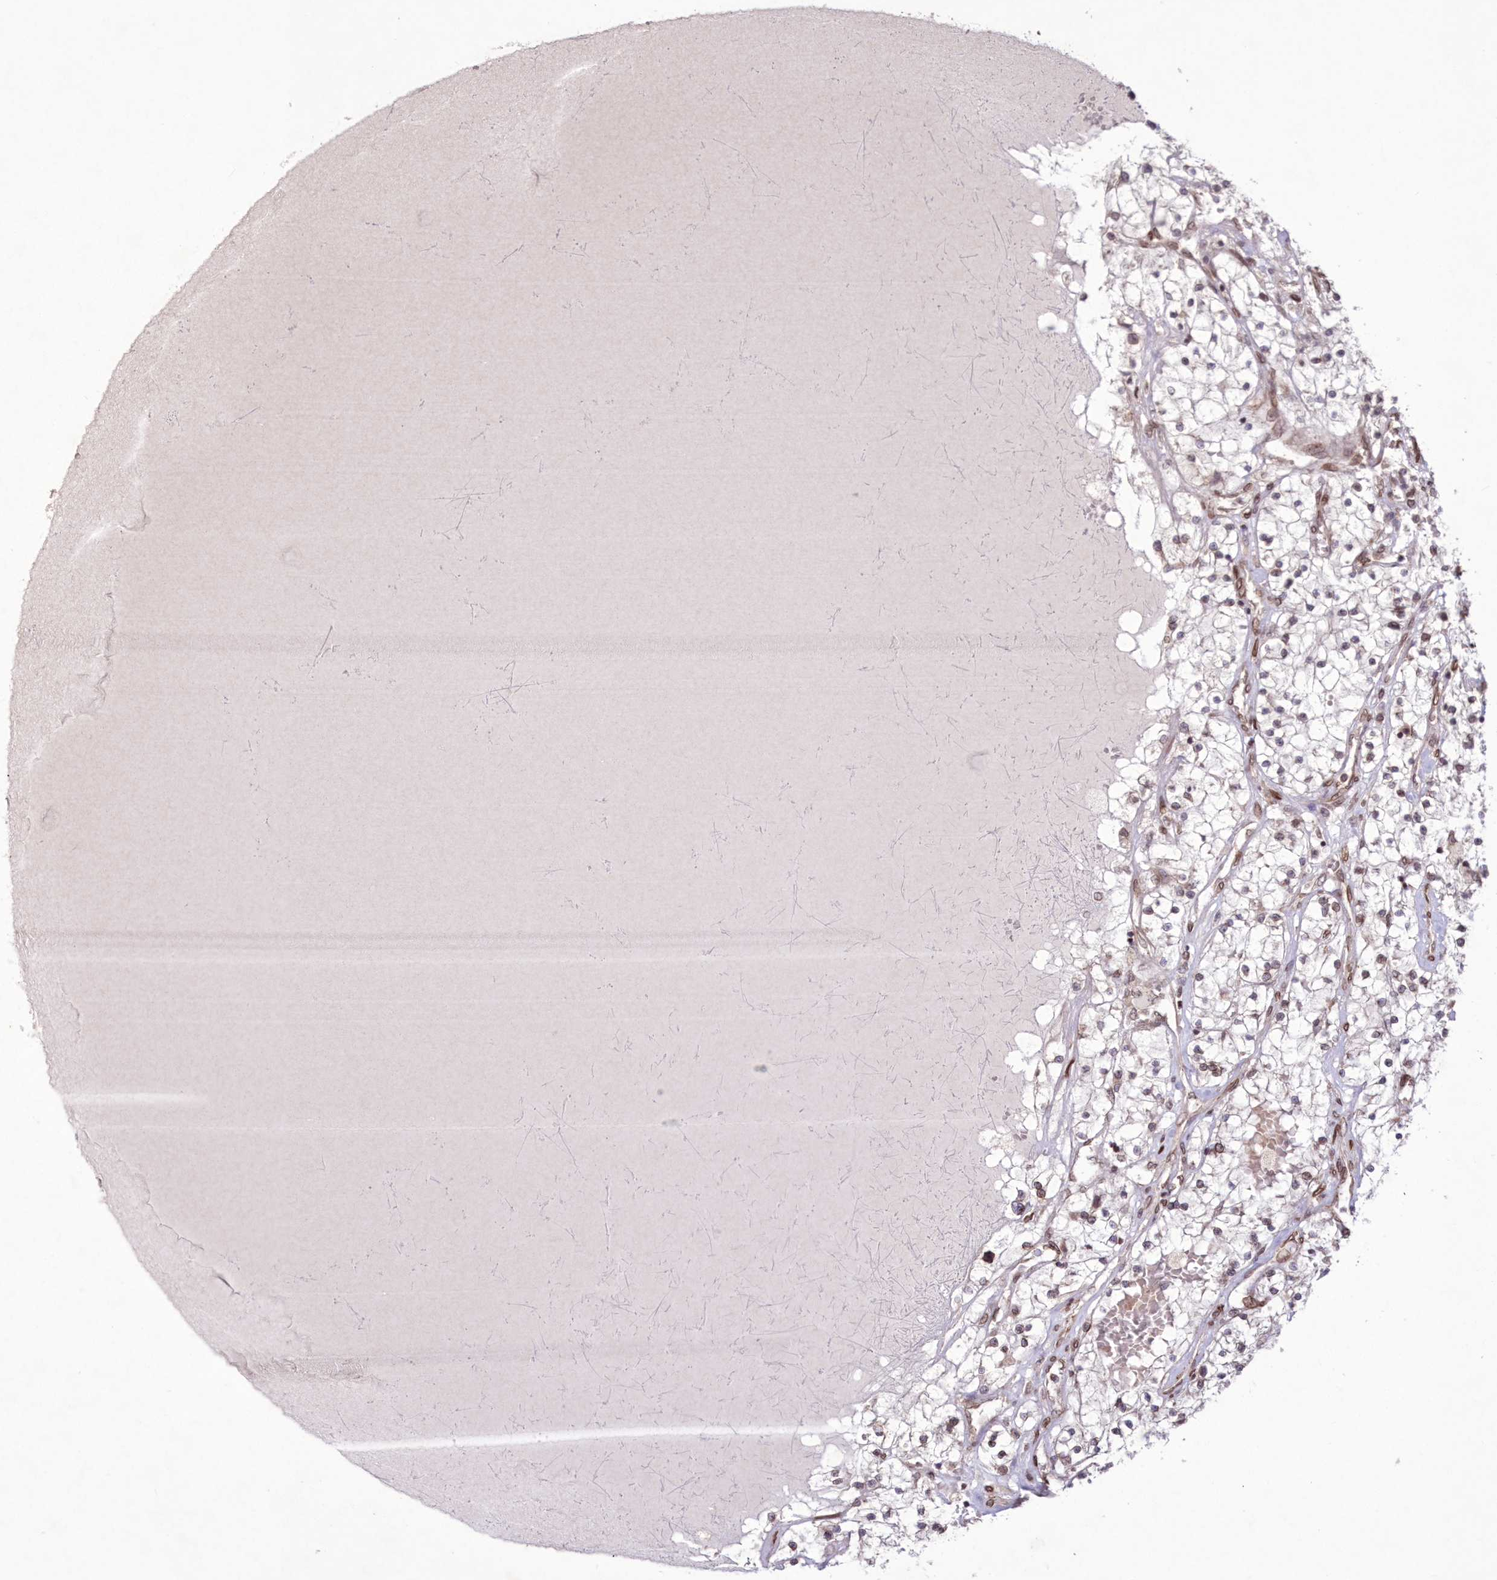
{"staining": {"intensity": "weak", "quantity": "25%-75%", "location": "cytoplasmic/membranous,nuclear"}, "tissue": "renal cancer", "cell_type": "Tumor cells", "image_type": "cancer", "snomed": [{"axis": "morphology", "description": "Normal tissue, NOS"}, {"axis": "morphology", "description": "Adenocarcinoma, NOS"}, {"axis": "topography", "description": "Kidney"}], "caption": "DAB (3,3'-diaminobenzidine) immunohistochemical staining of renal cancer shows weak cytoplasmic/membranous and nuclear protein positivity in approximately 25%-75% of tumor cells.", "gene": "DNAJC27", "patient": {"sex": "male", "age": 68}}